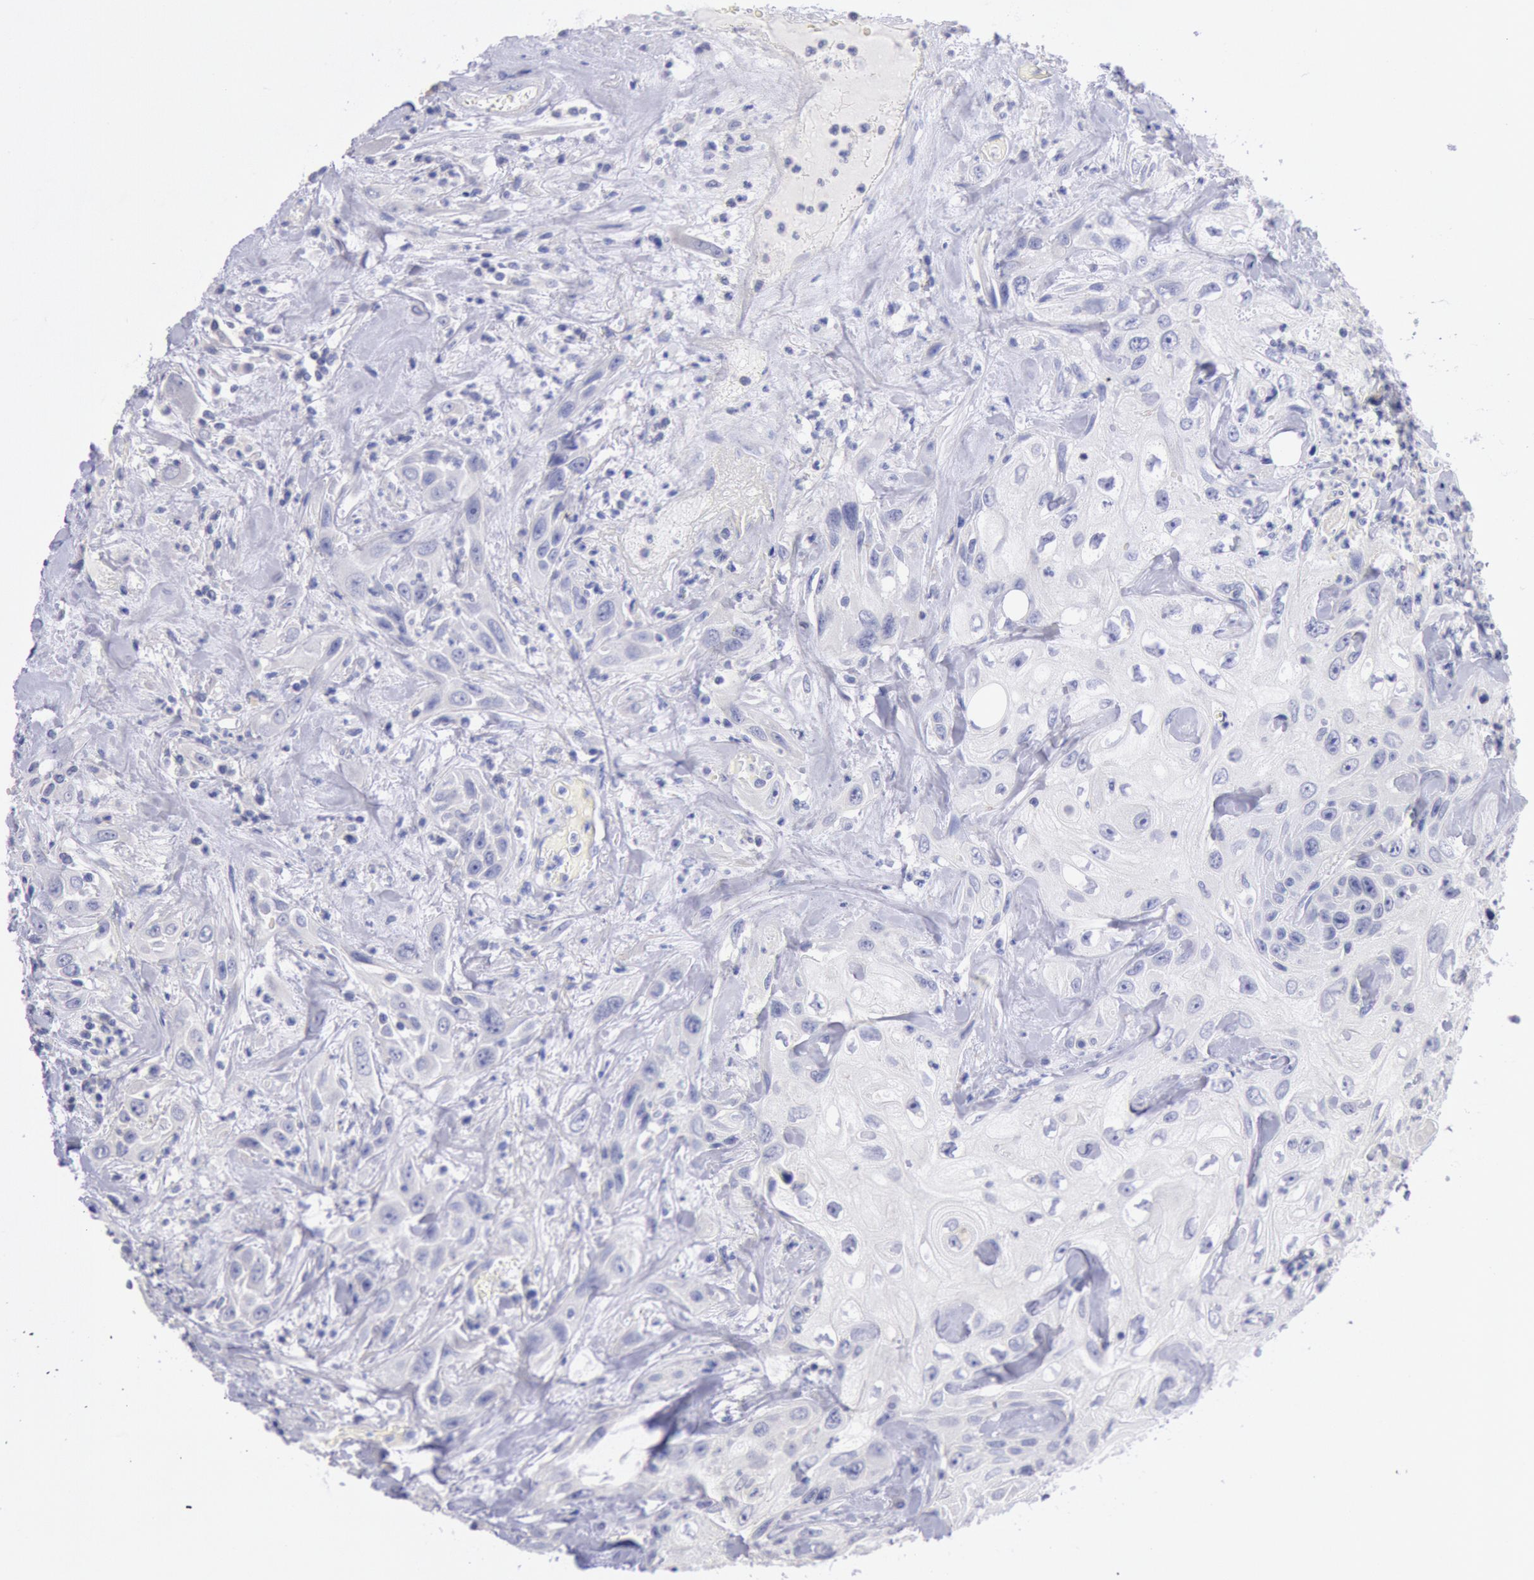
{"staining": {"intensity": "negative", "quantity": "none", "location": "none"}, "tissue": "urothelial cancer", "cell_type": "Tumor cells", "image_type": "cancer", "snomed": [{"axis": "morphology", "description": "Urothelial carcinoma, High grade"}, {"axis": "topography", "description": "Urinary bladder"}], "caption": "IHC micrograph of human urothelial cancer stained for a protein (brown), which displays no staining in tumor cells. (DAB (3,3'-diaminobenzidine) IHC, high magnification).", "gene": "GAL3ST1", "patient": {"sex": "female", "age": 84}}